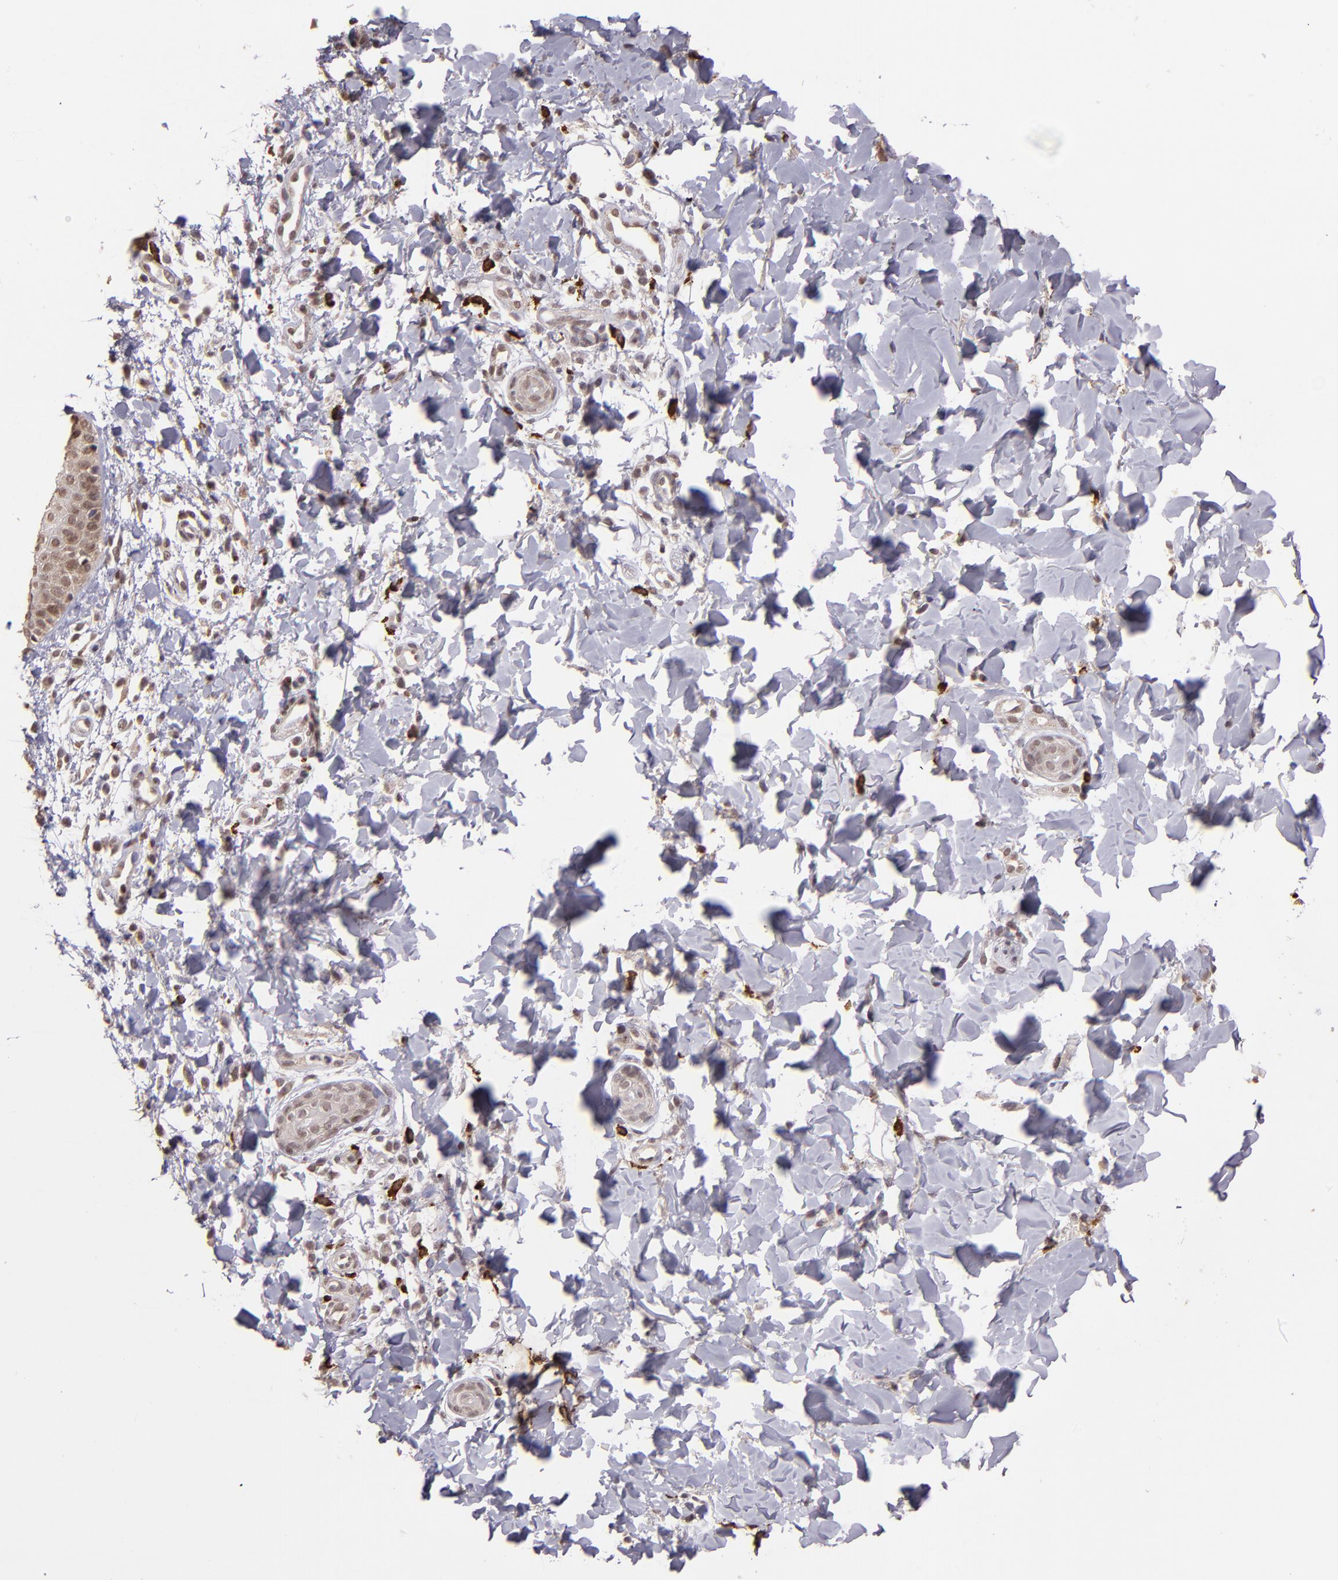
{"staining": {"intensity": "negative", "quantity": "none", "location": "none"}, "tissue": "skin", "cell_type": "Epidermal cells", "image_type": "normal", "snomed": [{"axis": "morphology", "description": "Normal tissue, NOS"}, {"axis": "morphology", "description": "Inflammation, NOS"}, {"axis": "topography", "description": "Soft tissue"}, {"axis": "topography", "description": "Anal"}], "caption": "DAB immunohistochemical staining of normal skin reveals no significant staining in epidermal cells.", "gene": "TAF7L", "patient": {"sex": "female", "age": 15}}